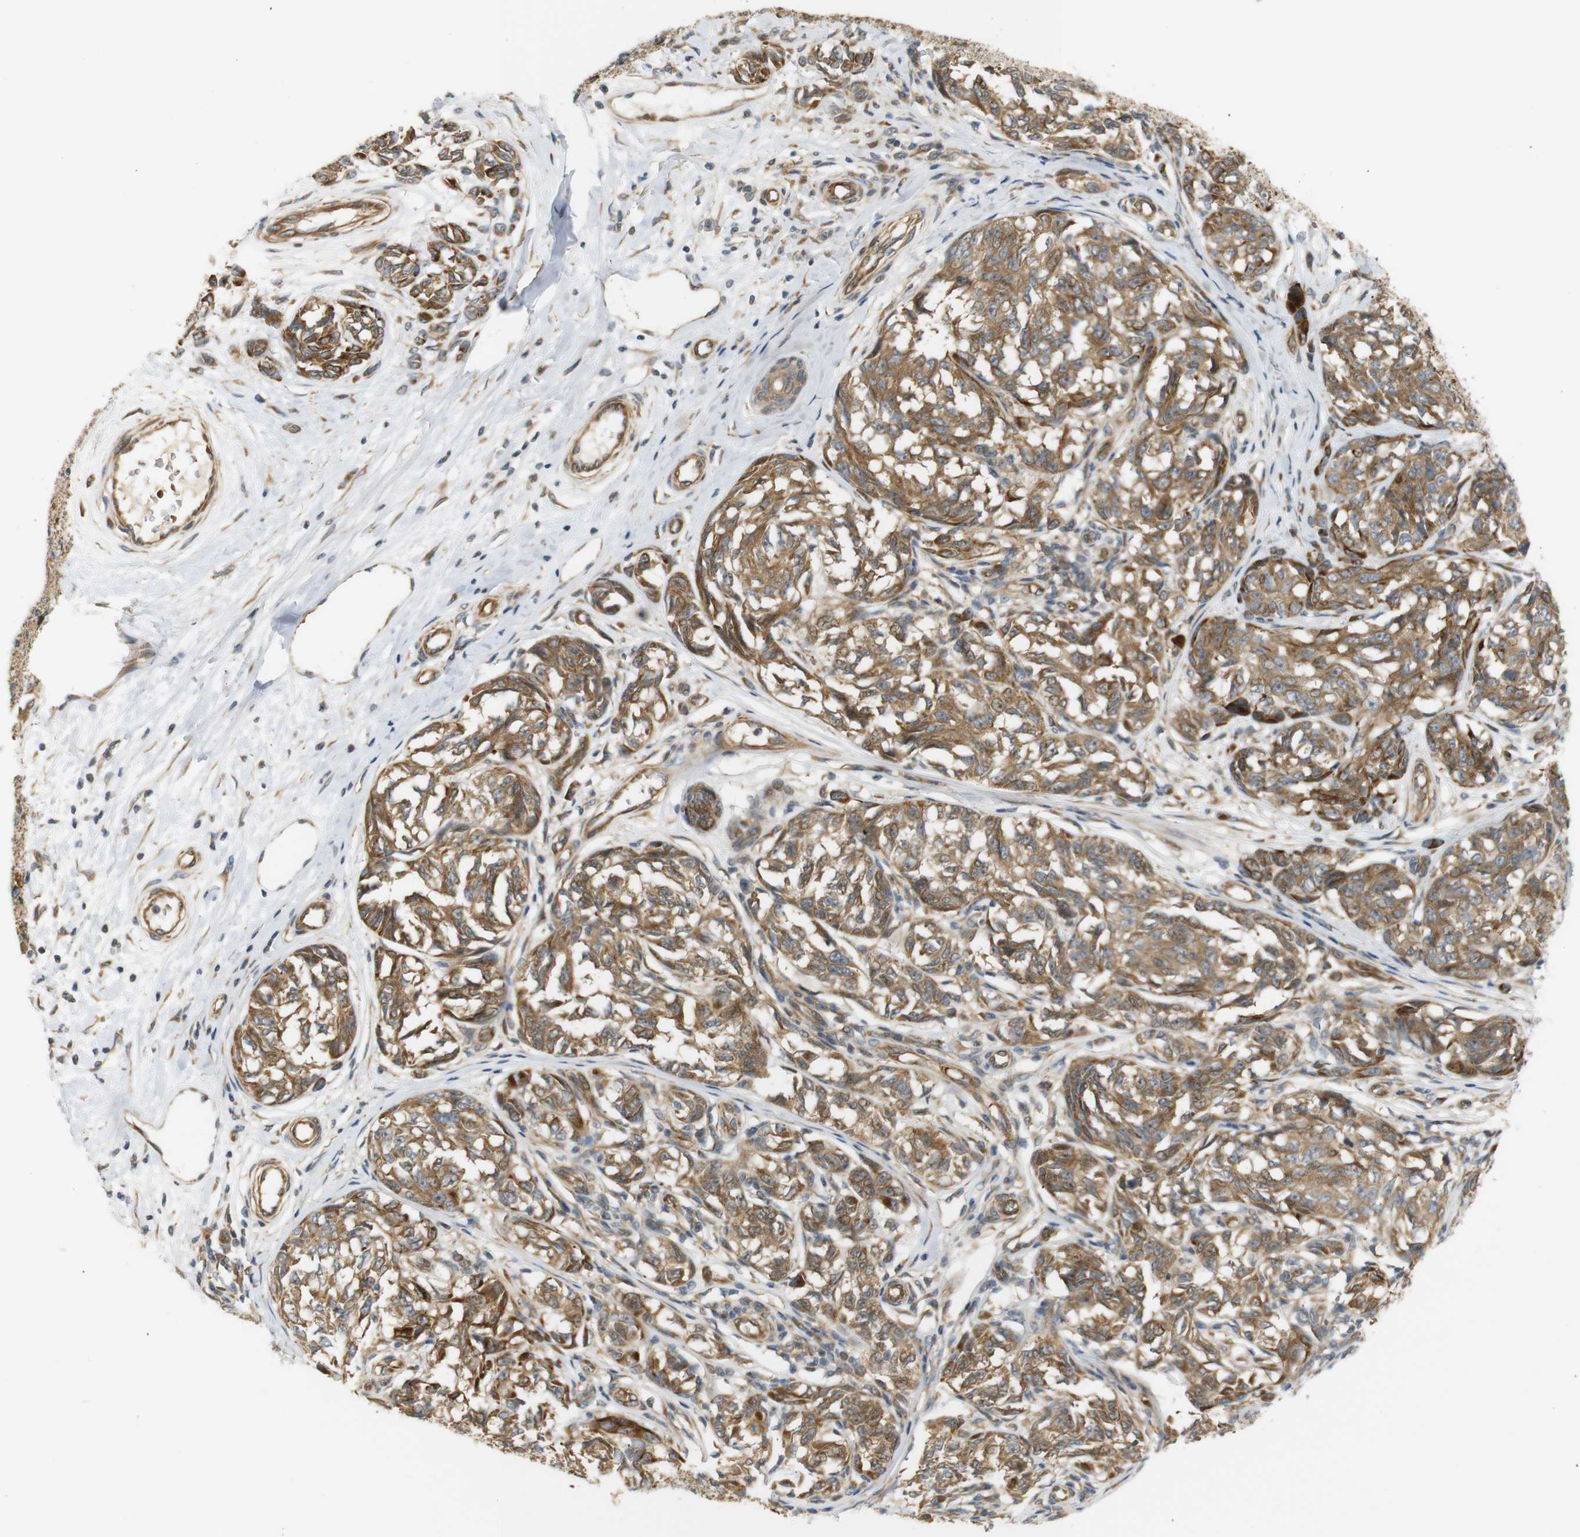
{"staining": {"intensity": "moderate", "quantity": ">75%", "location": "cytoplasmic/membranous"}, "tissue": "melanoma", "cell_type": "Tumor cells", "image_type": "cancer", "snomed": [{"axis": "morphology", "description": "Malignant melanoma, NOS"}, {"axis": "topography", "description": "Skin"}], "caption": "Approximately >75% of tumor cells in human melanoma demonstrate moderate cytoplasmic/membranous protein staining as visualized by brown immunohistochemical staining.", "gene": "RPTOR", "patient": {"sex": "female", "age": 64}}